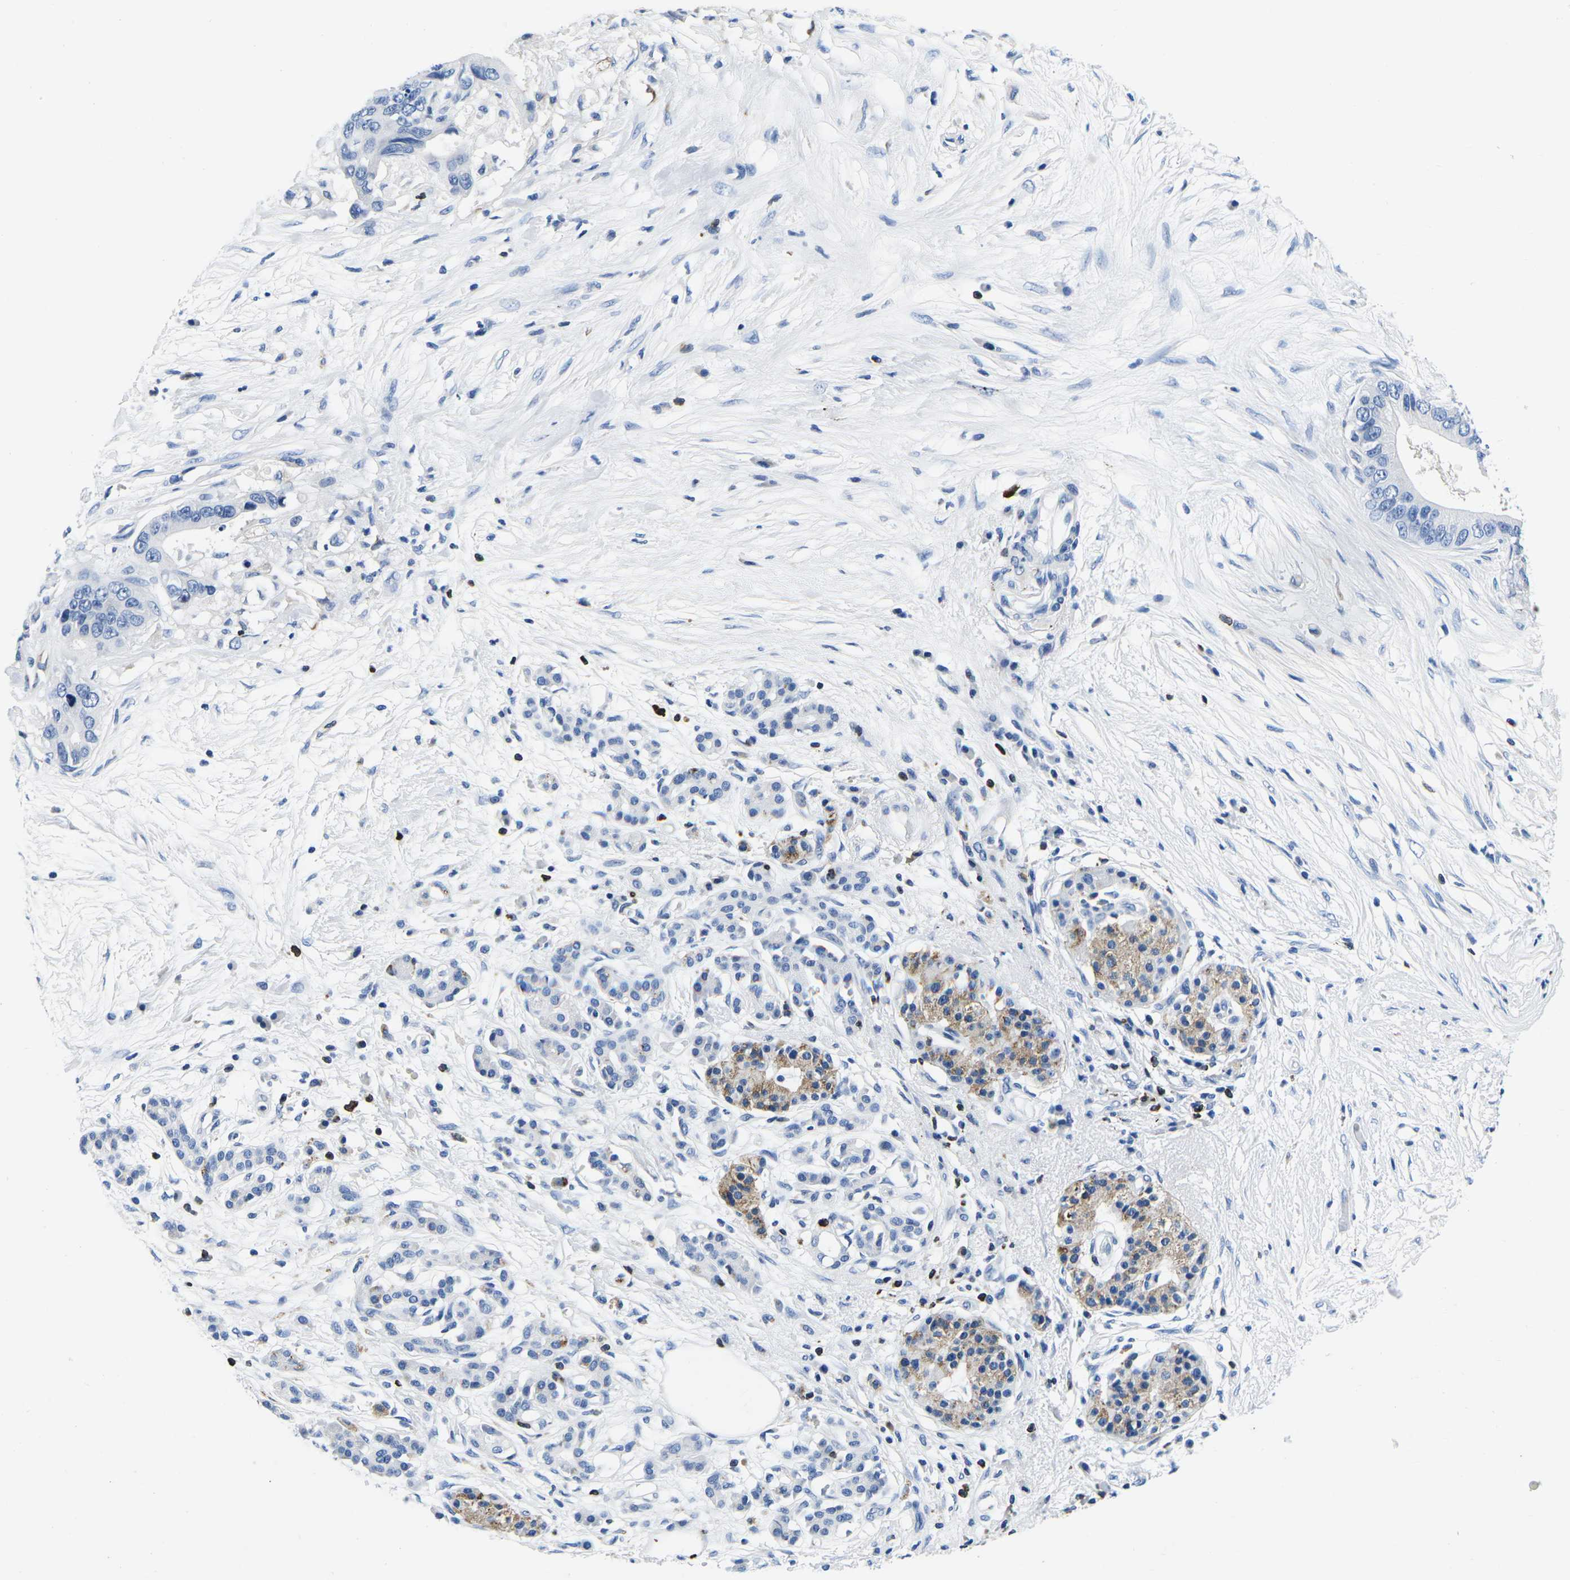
{"staining": {"intensity": "negative", "quantity": "none", "location": "none"}, "tissue": "pancreatic cancer", "cell_type": "Tumor cells", "image_type": "cancer", "snomed": [{"axis": "morphology", "description": "Adenocarcinoma, NOS"}, {"axis": "topography", "description": "Pancreas"}], "caption": "DAB immunohistochemical staining of pancreatic cancer reveals no significant positivity in tumor cells. (Immunohistochemistry (ihc), brightfield microscopy, high magnification).", "gene": "CTSW", "patient": {"sex": "male", "age": 77}}